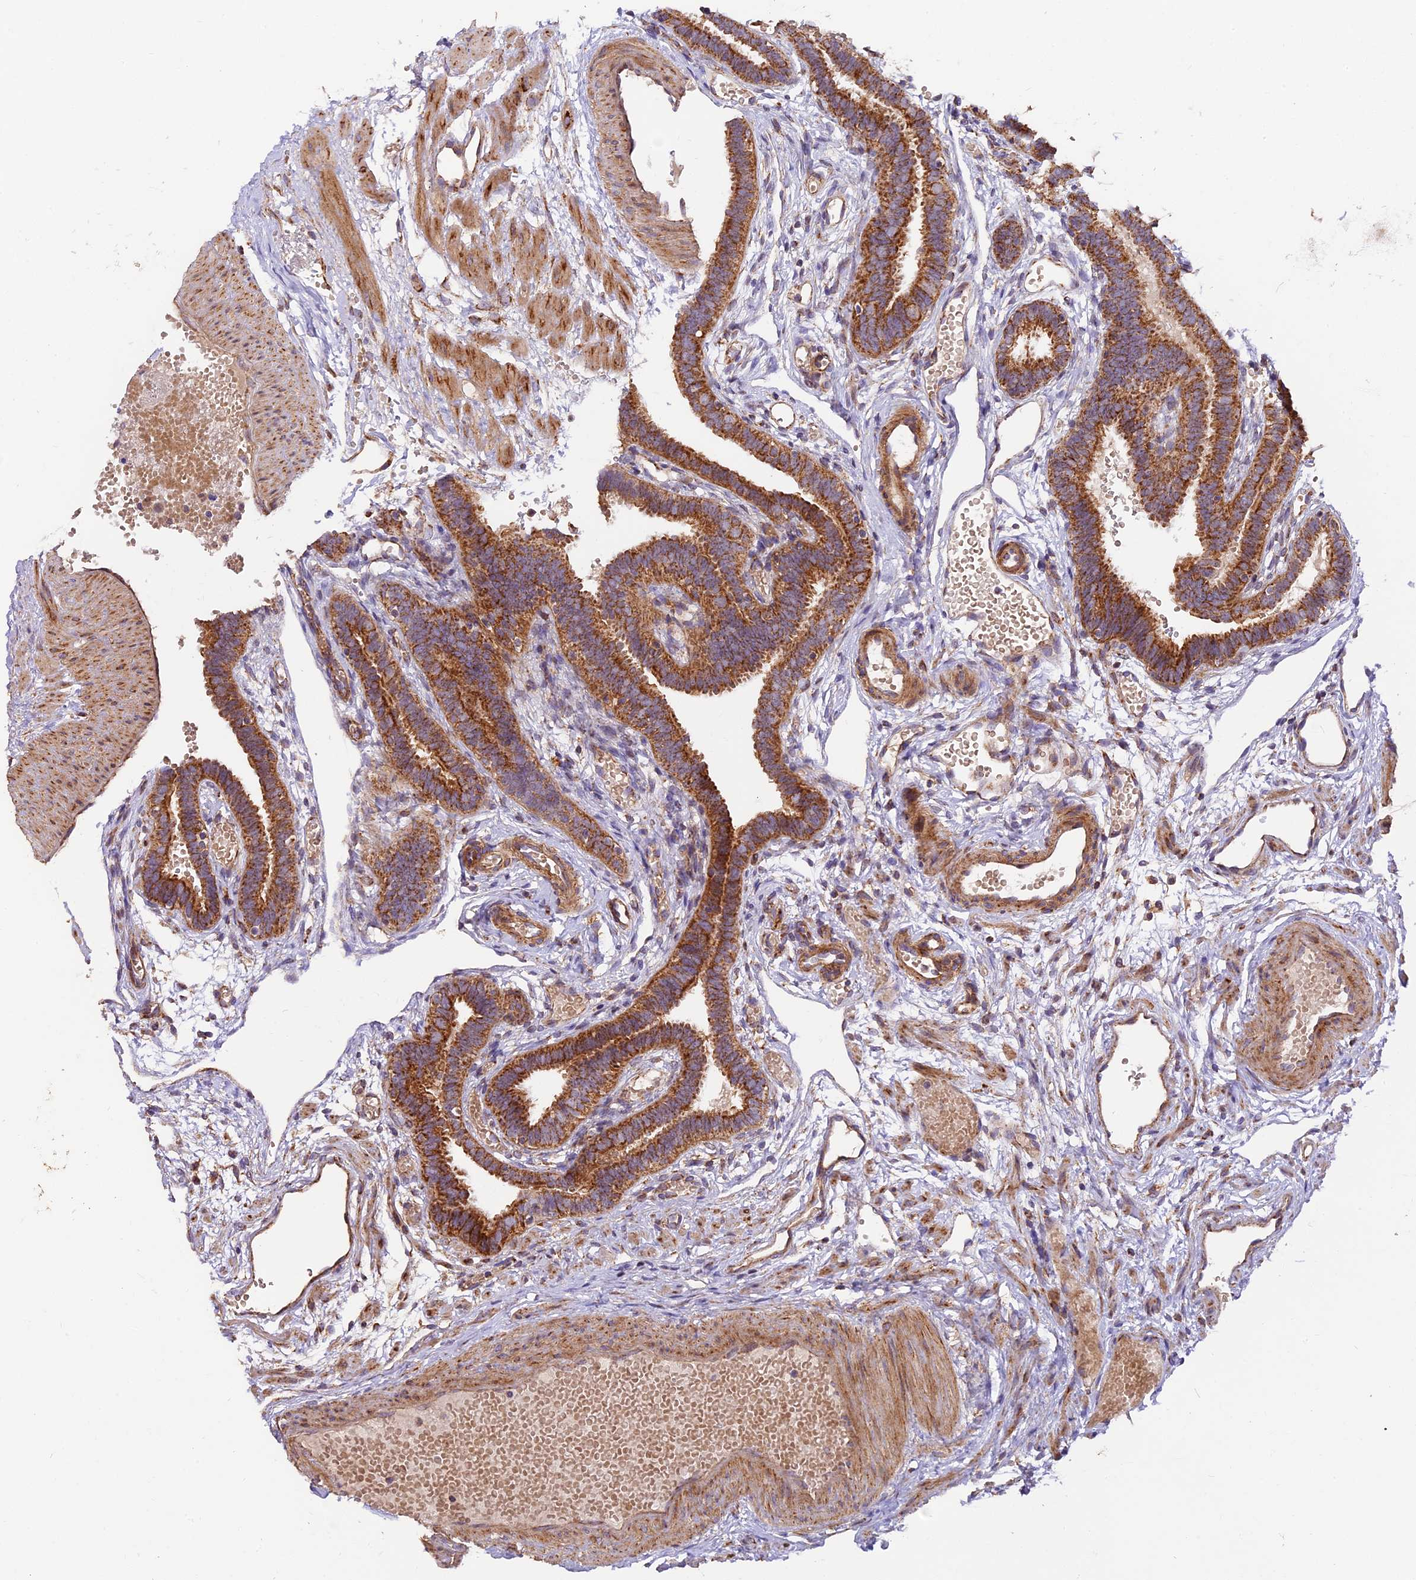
{"staining": {"intensity": "strong", "quantity": ">75%", "location": "cytoplasmic/membranous"}, "tissue": "fallopian tube", "cell_type": "Glandular cells", "image_type": "normal", "snomed": [{"axis": "morphology", "description": "Normal tissue, NOS"}, {"axis": "topography", "description": "Fallopian tube"}], "caption": "Glandular cells display high levels of strong cytoplasmic/membranous expression in approximately >75% of cells in unremarkable fallopian tube. The staining was performed using DAB (3,3'-diaminobenzidine) to visualize the protein expression in brown, while the nuclei were stained in blue with hematoxylin (Magnification: 20x).", "gene": "NDUFA8", "patient": {"sex": "female", "age": 37}}